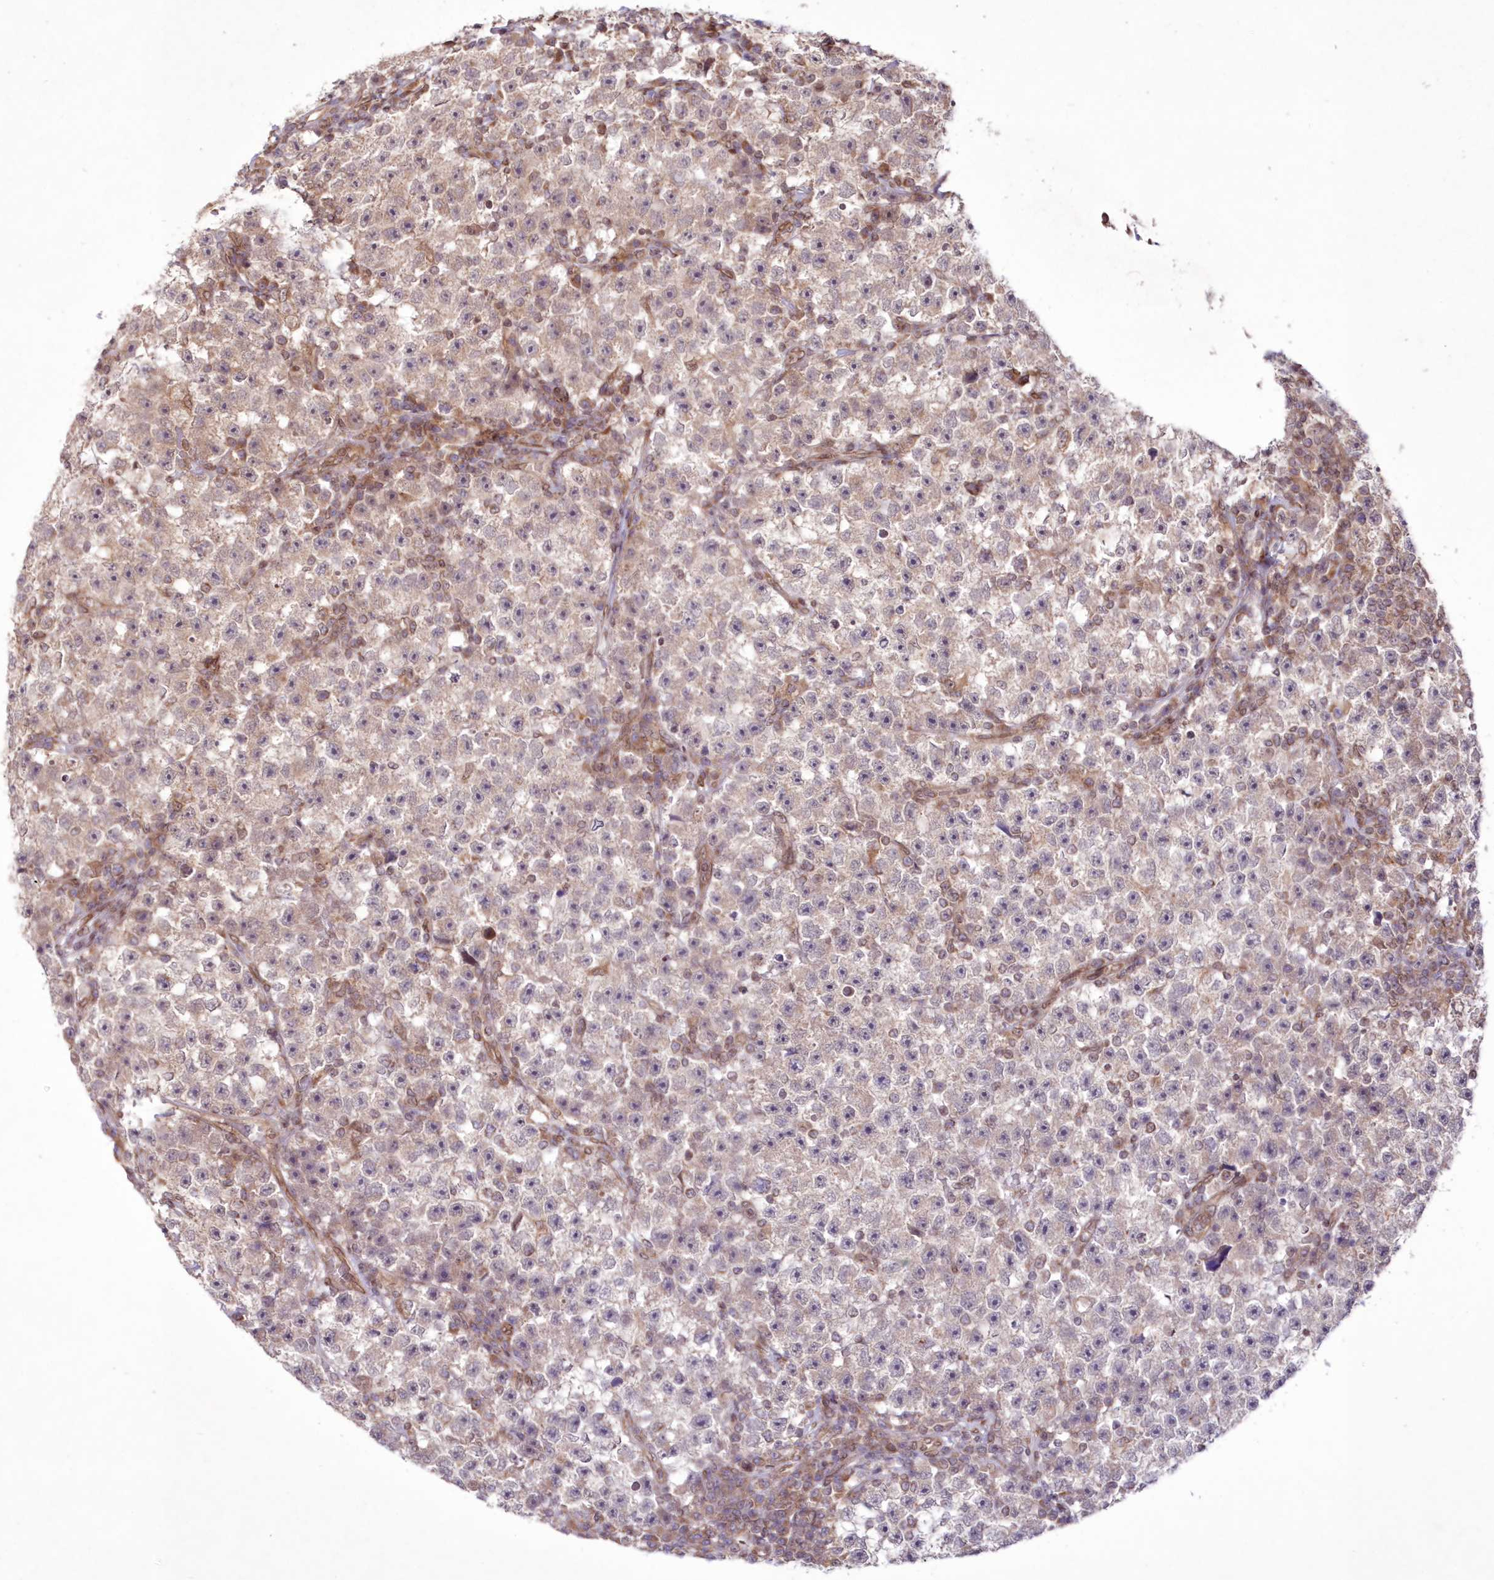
{"staining": {"intensity": "negative", "quantity": "none", "location": "none"}, "tissue": "testis cancer", "cell_type": "Tumor cells", "image_type": "cancer", "snomed": [{"axis": "morphology", "description": "Seminoma, NOS"}, {"axis": "topography", "description": "Testis"}], "caption": "Testis cancer stained for a protein using immunohistochemistry (IHC) shows no staining tumor cells.", "gene": "DNAJC27", "patient": {"sex": "male", "age": 22}}